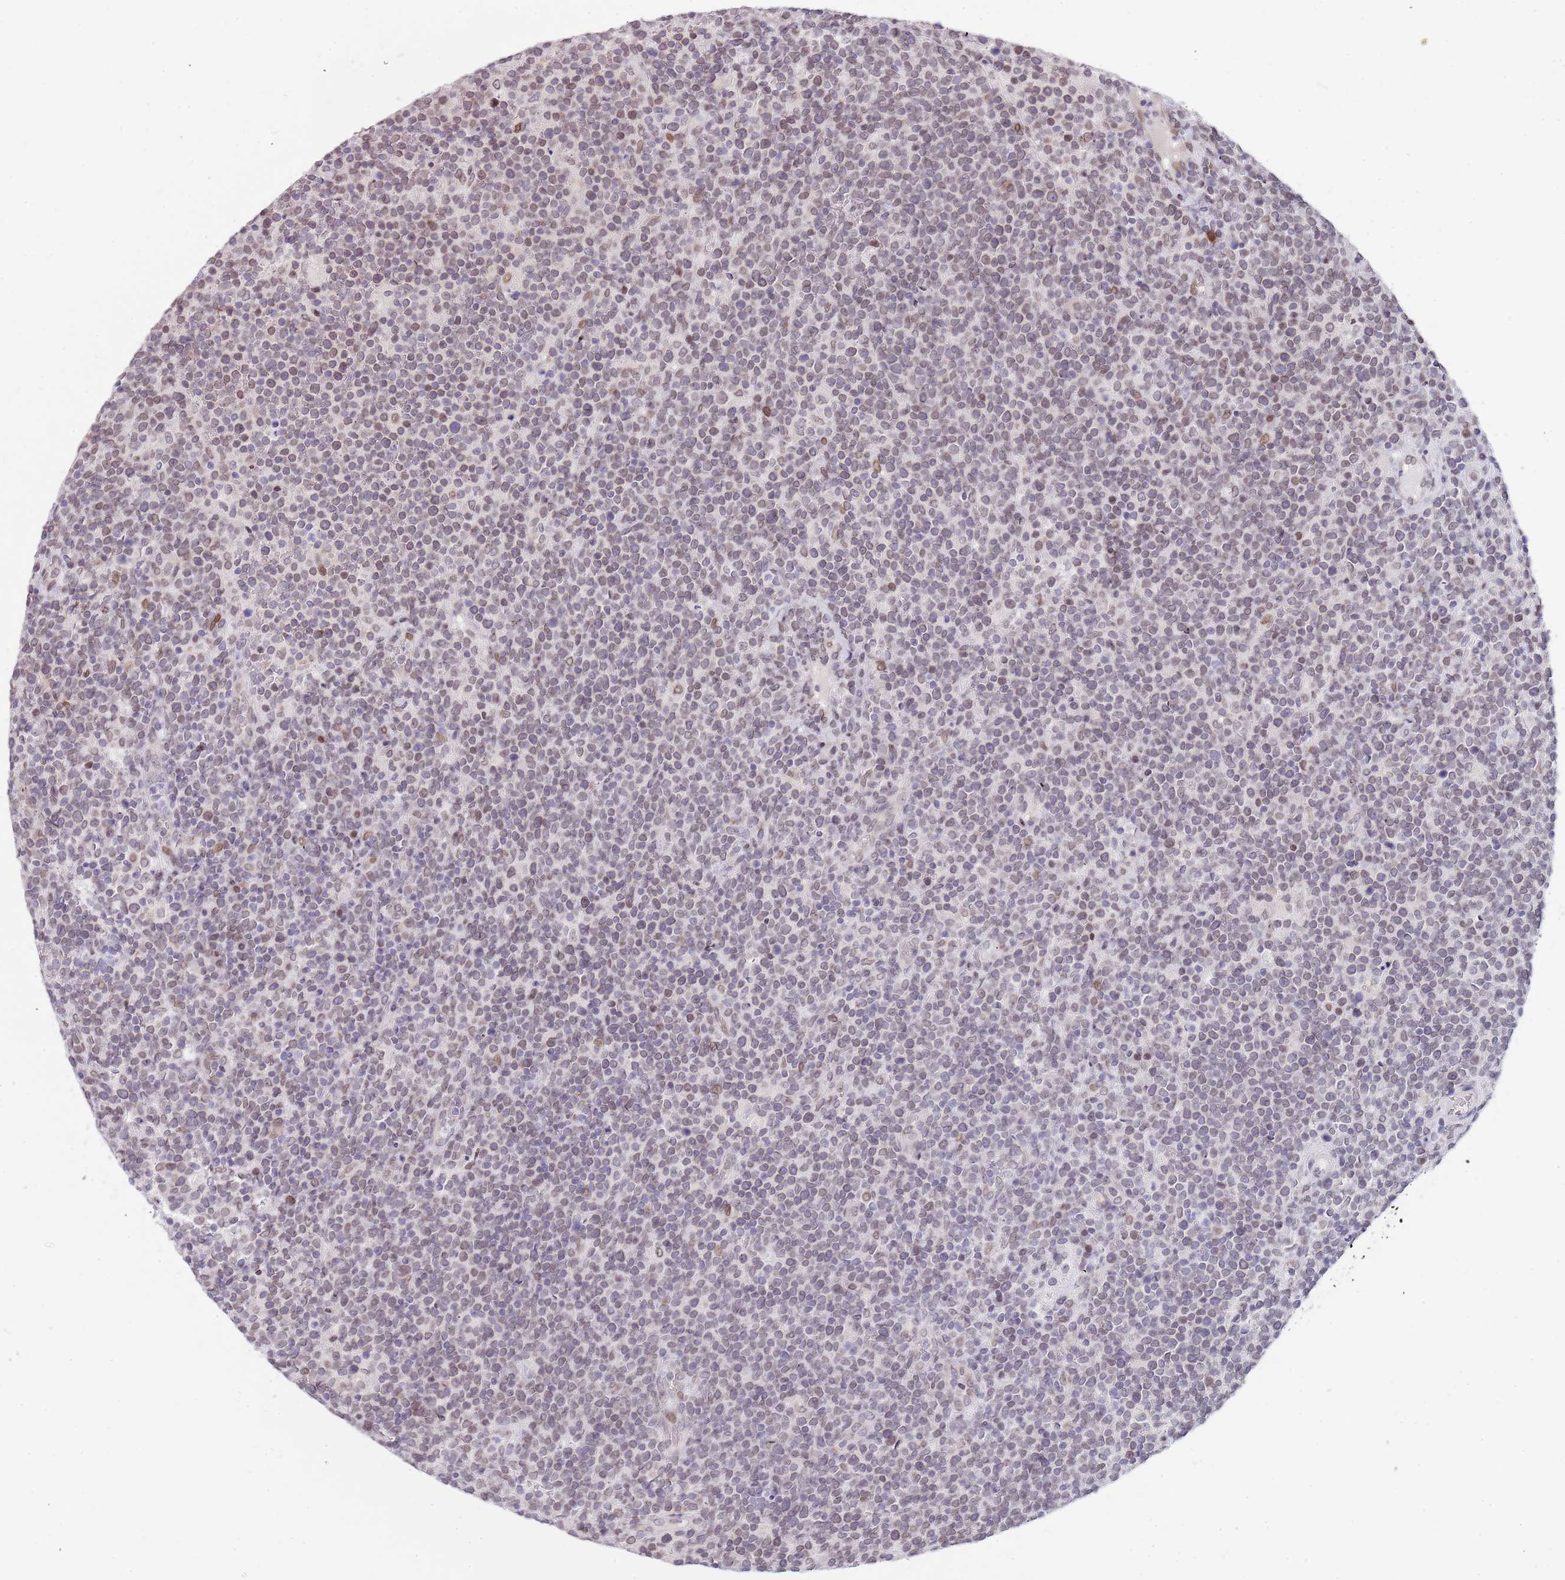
{"staining": {"intensity": "weak", "quantity": "<25%", "location": "nuclear"}, "tissue": "lymphoma", "cell_type": "Tumor cells", "image_type": "cancer", "snomed": [{"axis": "morphology", "description": "Malignant lymphoma, non-Hodgkin's type, High grade"}, {"axis": "topography", "description": "Lymph node"}], "caption": "Tumor cells are negative for protein expression in human malignant lymphoma, non-Hodgkin's type (high-grade).", "gene": "KLHDC2", "patient": {"sex": "male", "age": 61}}